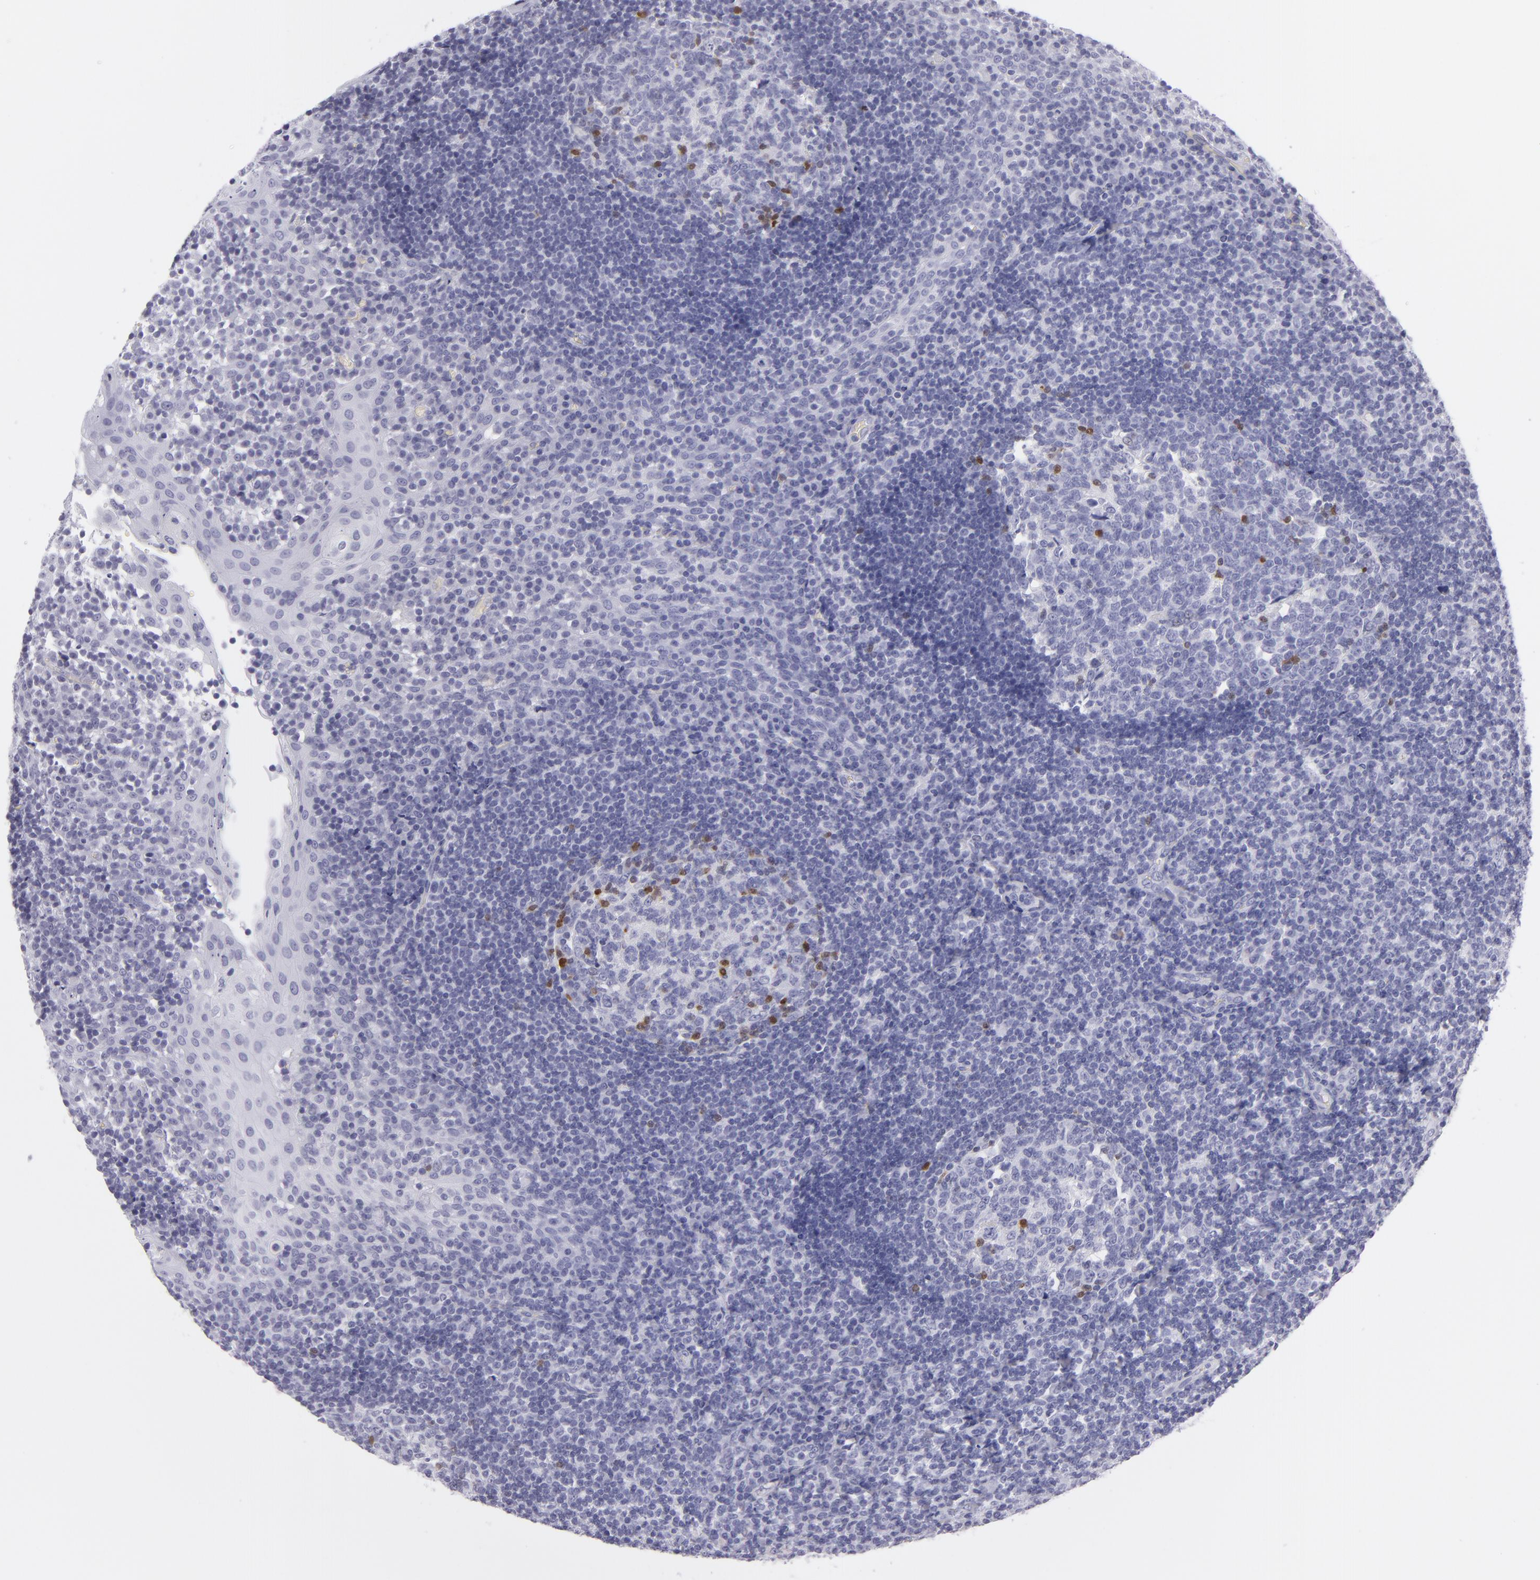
{"staining": {"intensity": "moderate", "quantity": "<25%", "location": "cytoplasmic/membranous"}, "tissue": "tonsil", "cell_type": "Germinal center cells", "image_type": "normal", "snomed": [{"axis": "morphology", "description": "Normal tissue, NOS"}, {"axis": "topography", "description": "Tonsil"}], "caption": "IHC histopathology image of unremarkable tonsil stained for a protein (brown), which demonstrates low levels of moderate cytoplasmic/membranous staining in about <25% of germinal center cells.", "gene": "PVALB", "patient": {"sex": "female", "age": 40}}